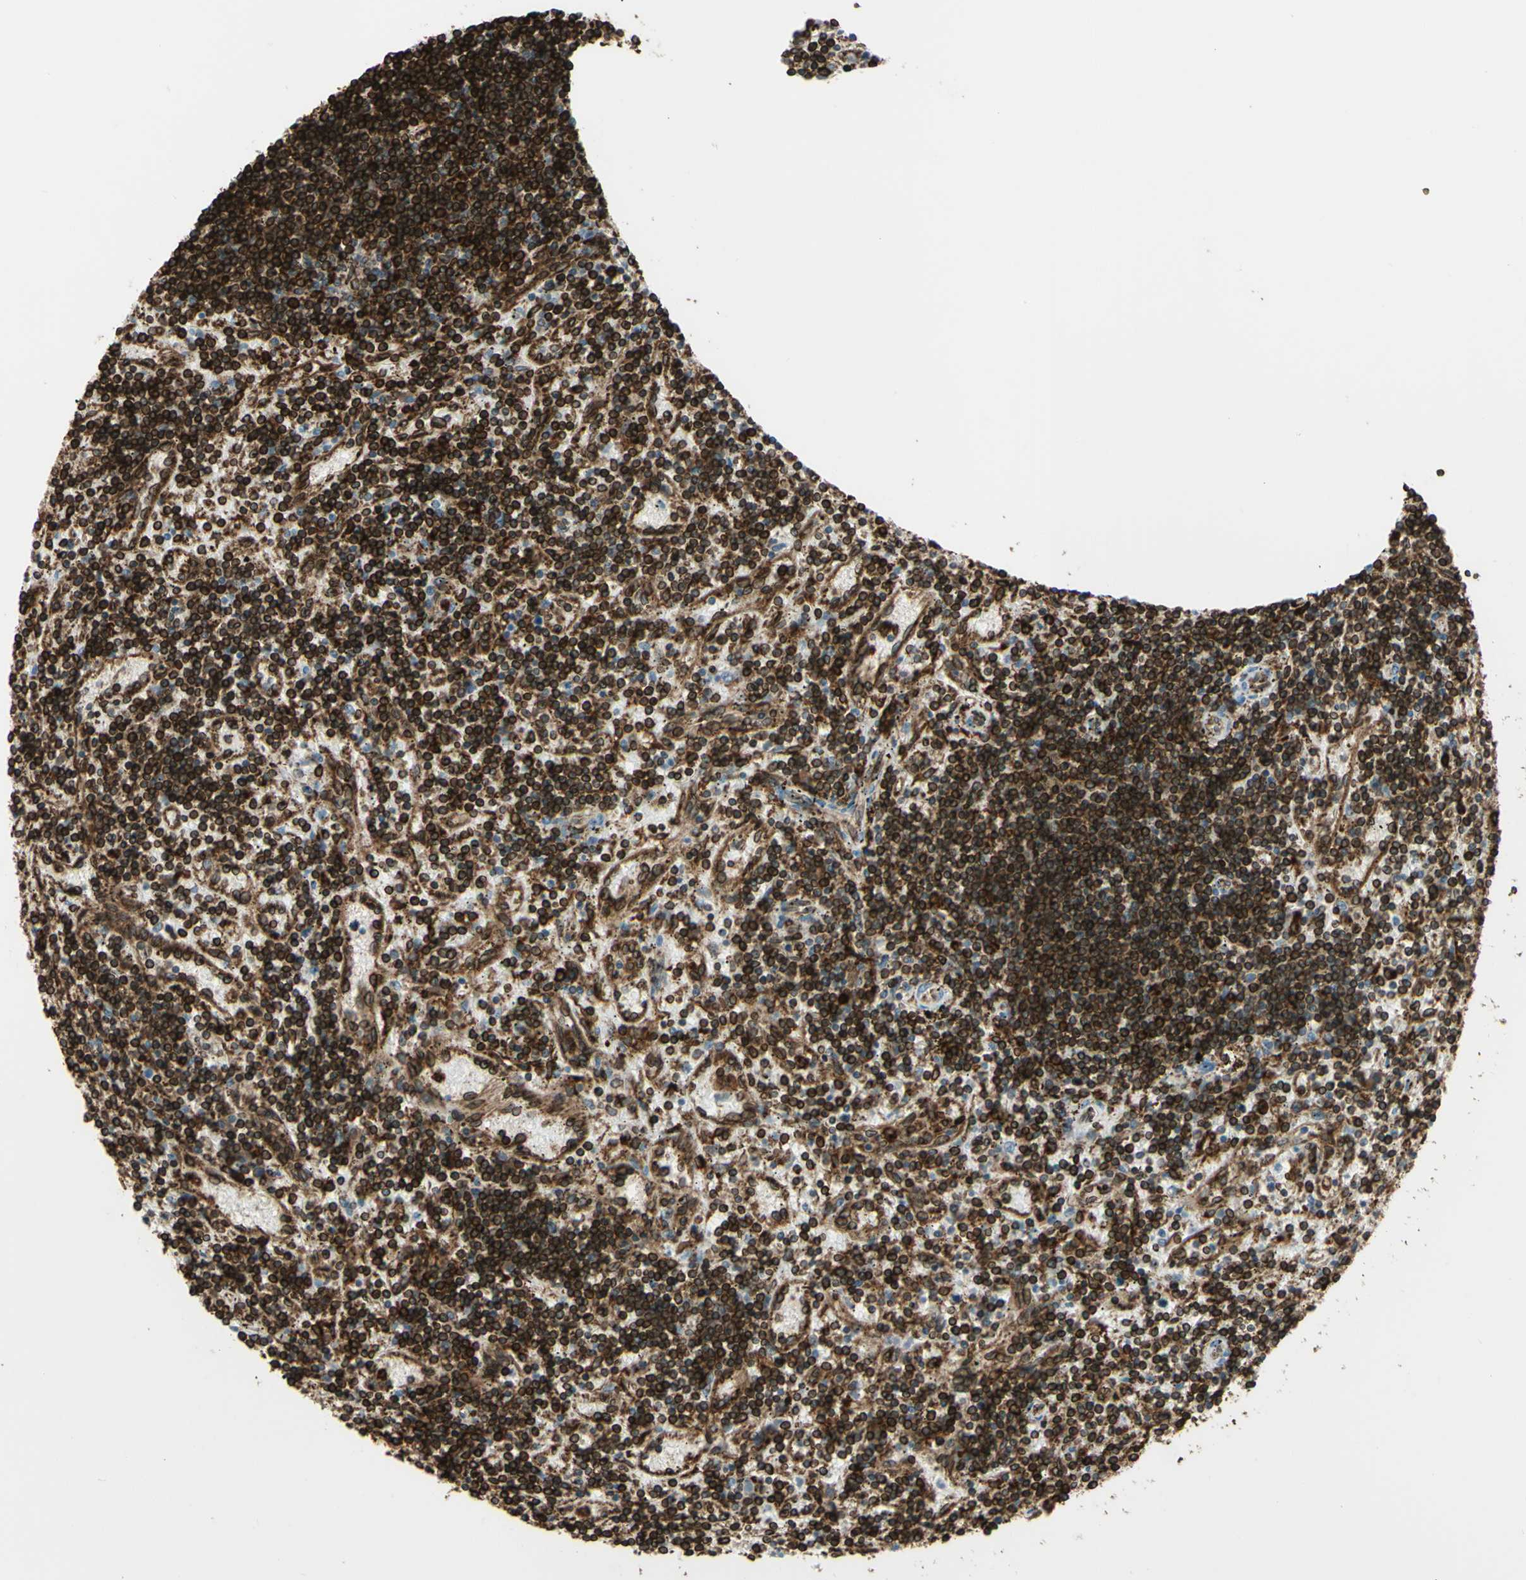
{"staining": {"intensity": "strong", "quantity": ">75%", "location": "cytoplasmic/membranous"}, "tissue": "lymphoma", "cell_type": "Tumor cells", "image_type": "cancer", "snomed": [{"axis": "morphology", "description": "Malignant lymphoma, non-Hodgkin's type, Low grade"}, {"axis": "topography", "description": "Spleen"}], "caption": "Human lymphoma stained for a protein (brown) shows strong cytoplasmic/membranous positive expression in about >75% of tumor cells.", "gene": "CD74", "patient": {"sex": "male", "age": 76}}